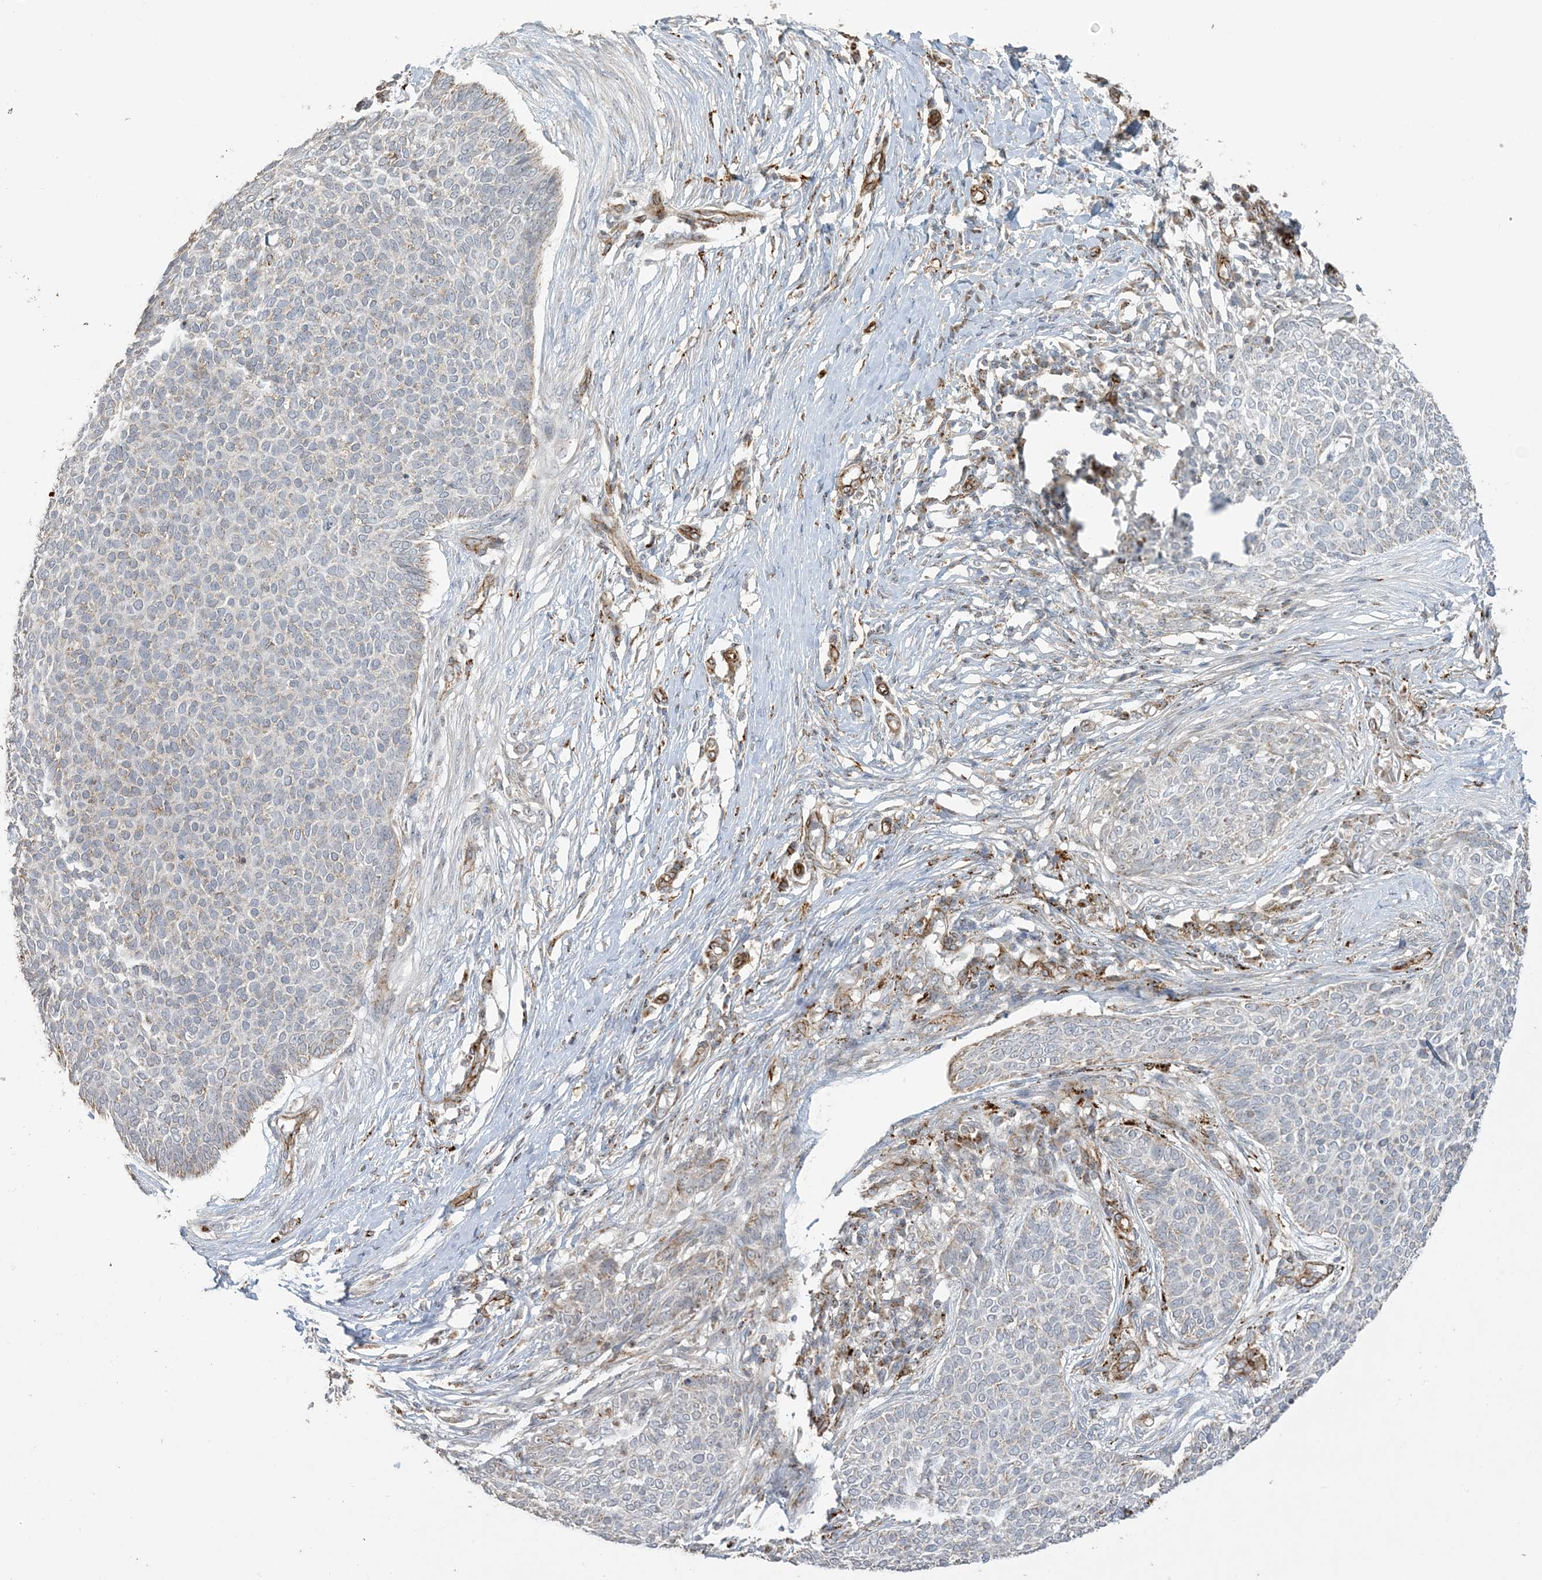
{"staining": {"intensity": "negative", "quantity": "none", "location": "none"}, "tissue": "skin cancer", "cell_type": "Tumor cells", "image_type": "cancer", "snomed": [{"axis": "morphology", "description": "Normal tissue, NOS"}, {"axis": "morphology", "description": "Basal cell carcinoma"}, {"axis": "topography", "description": "Skin"}], "caption": "Photomicrograph shows no significant protein expression in tumor cells of skin cancer (basal cell carcinoma). (DAB immunohistochemistry (IHC), high magnification).", "gene": "AGA", "patient": {"sex": "male", "age": 50}}